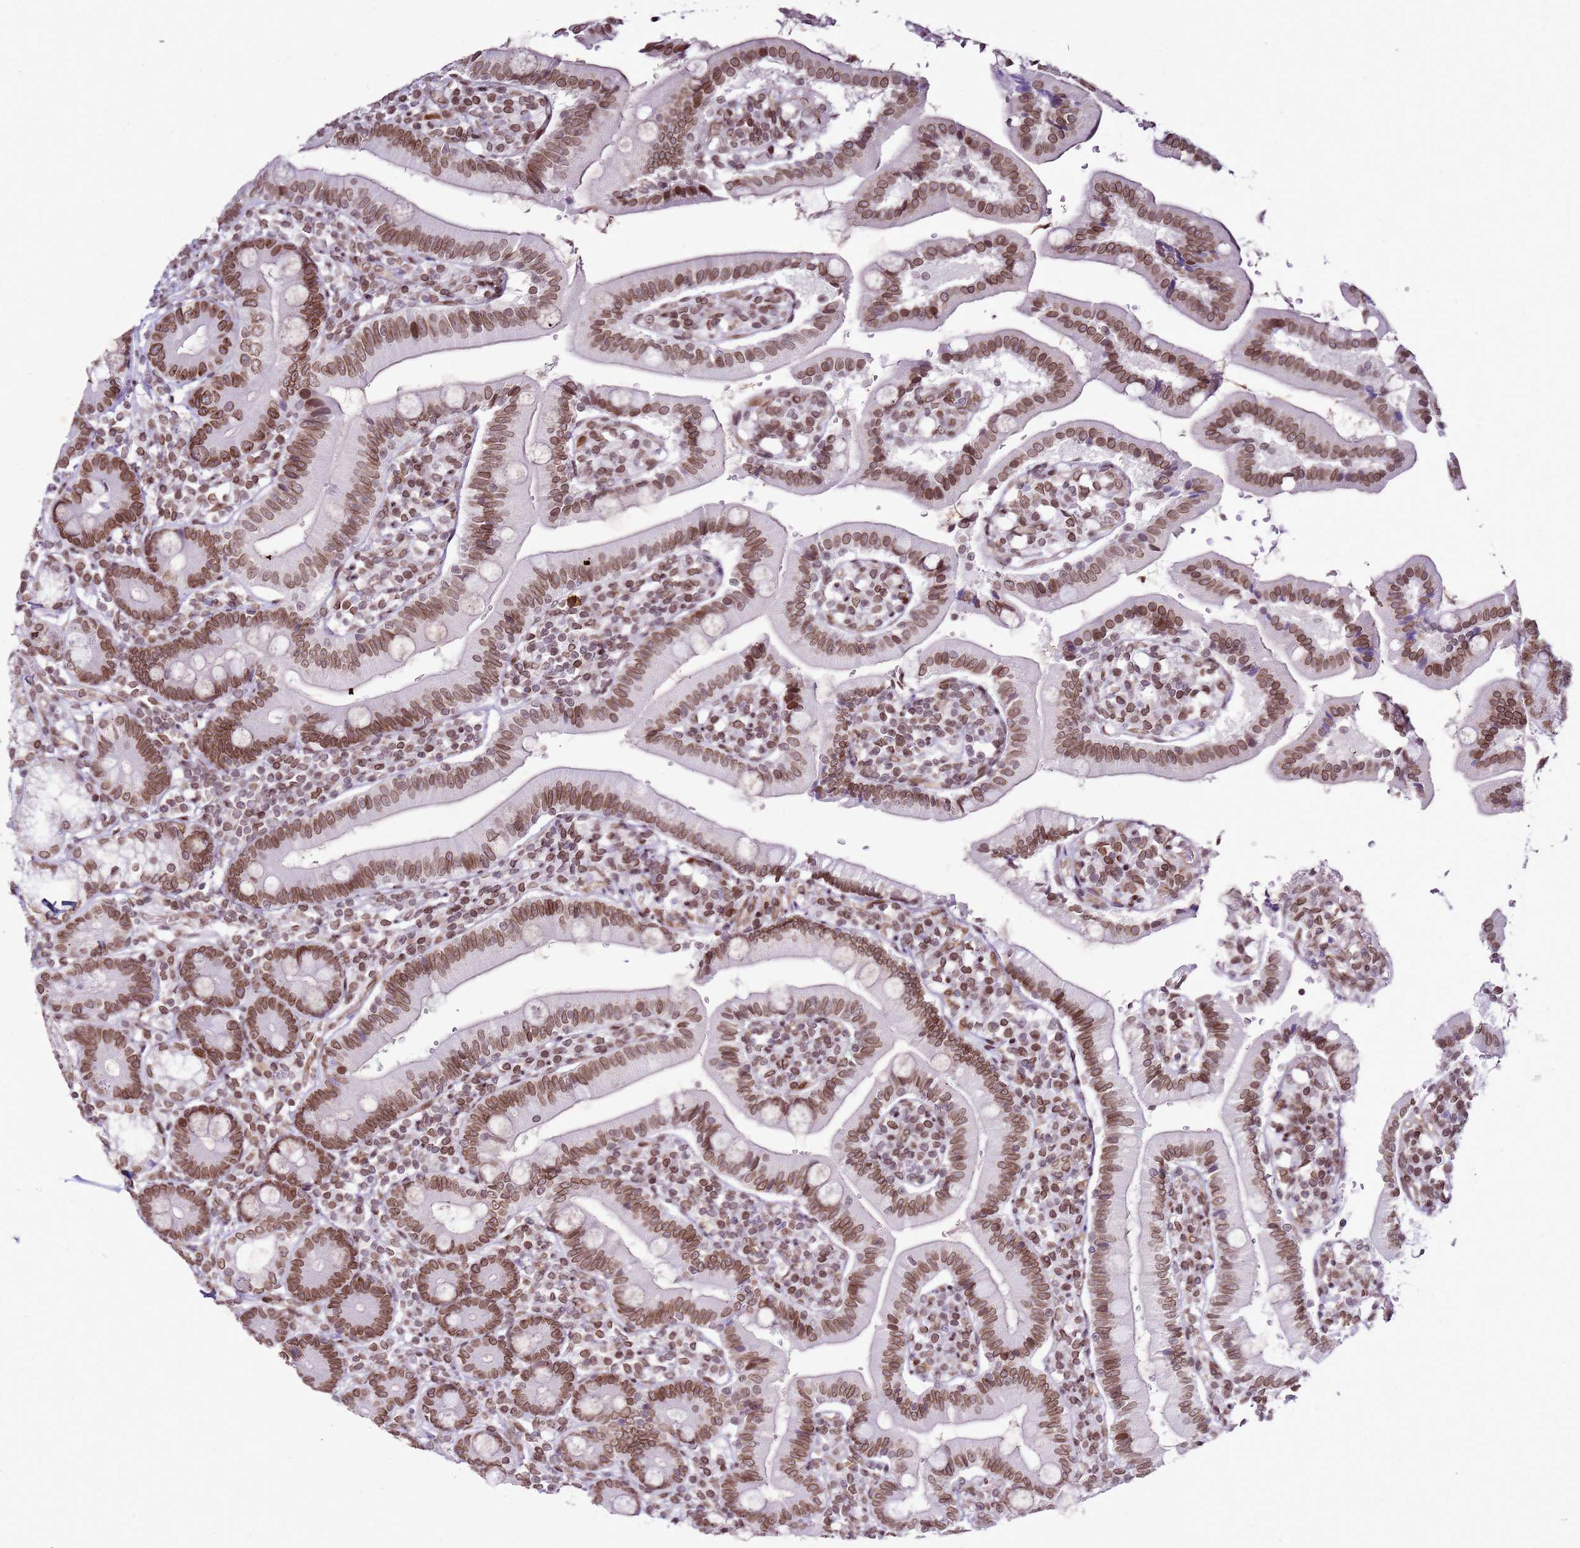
{"staining": {"intensity": "moderate", "quantity": ">75%", "location": "cytoplasmic/membranous,nuclear"}, "tissue": "duodenum", "cell_type": "Glandular cells", "image_type": "normal", "snomed": [{"axis": "morphology", "description": "Normal tissue, NOS"}, {"axis": "topography", "description": "Duodenum"}], "caption": "Glandular cells display medium levels of moderate cytoplasmic/membranous,nuclear staining in approximately >75% of cells in unremarkable duodenum.", "gene": "POU6F1", "patient": {"sex": "female", "age": 67}}